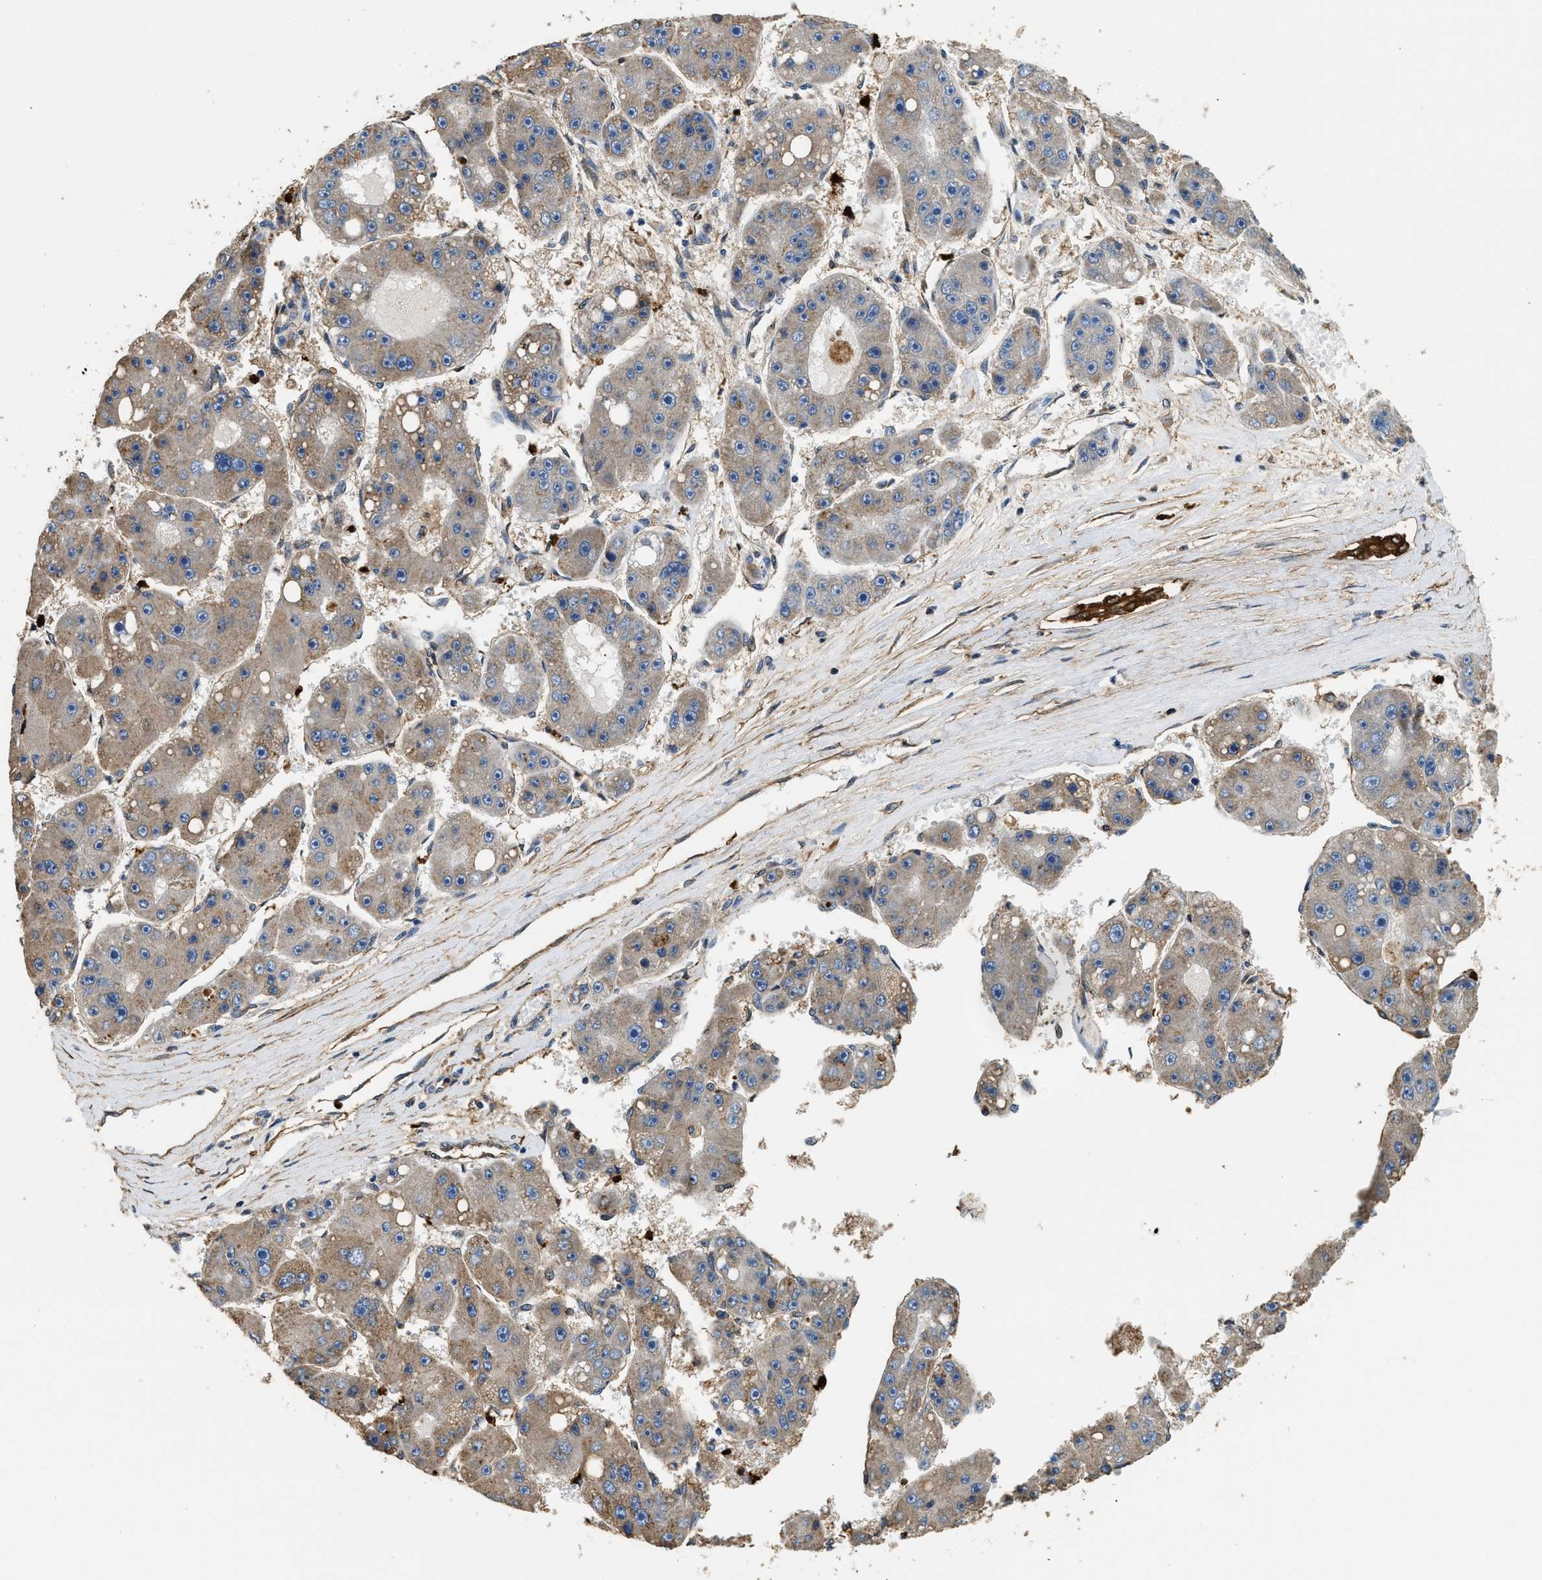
{"staining": {"intensity": "moderate", "quantity": "<25%", "location": "cytoplasmic/membranous"}, "tissue": "liver cancer", "cell_type": "Tumor cells", "image_type": "cancer", "snomed": [{"axis": "morphology", "description": "Carcinoma, Hepatocellular, NOS"}, {"axis": "topography", "description": "Liver"}], "caption": "Immunohistochemistry (IHC) of human hepatocellular carcinoma (liver) reveals low levels of moderate cytoplasmic/membranous staining in about <25% of tumor cells.", "gene": "ANXA3", "patient": {"sex": "female", "age": 61}}